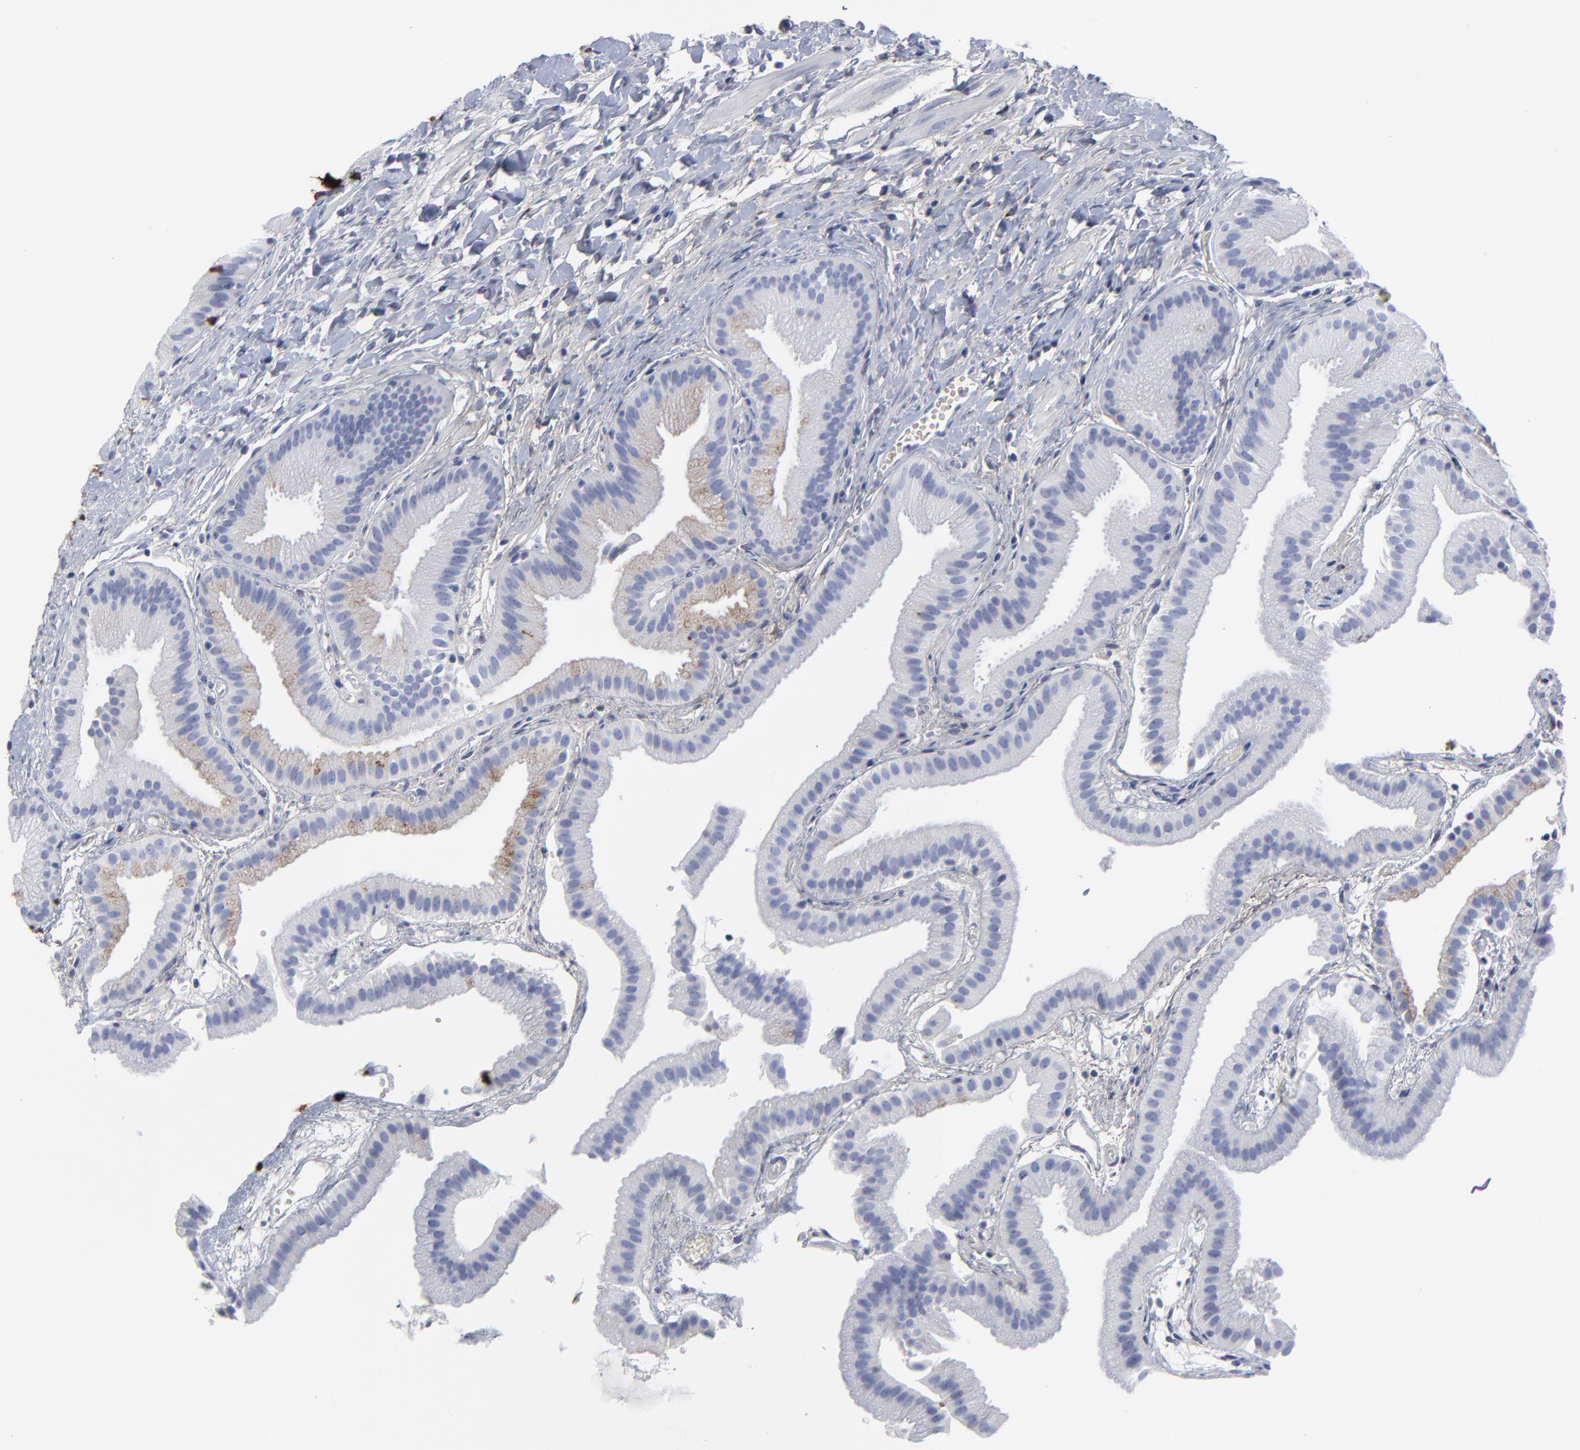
{"staining": {"intensity": "moderate", "quantity": "<25%", "location": "cytoplasmic/membranous"}, "tissue": "gallbladder", "cell_type": "Glandular cells", "image_type": "normal", "snomed": [{"axis": "morphology", "description": "Normal tissue, NOS"}, {"axis": "topography", "description": "Gallbladder"}], "caption": "Immunohistochemistry (IHC) of unremarkable gallbladder shows low levels of moderate cytoplasmic/membranous staining in approximately <25% of glandular cells. (DAB (3,3'-diaminobenzidine) IHC, brown staining for protein, blue staining for nuclei).", "gene": "DCN", "patient": {"sex": "female", "age": 63}}